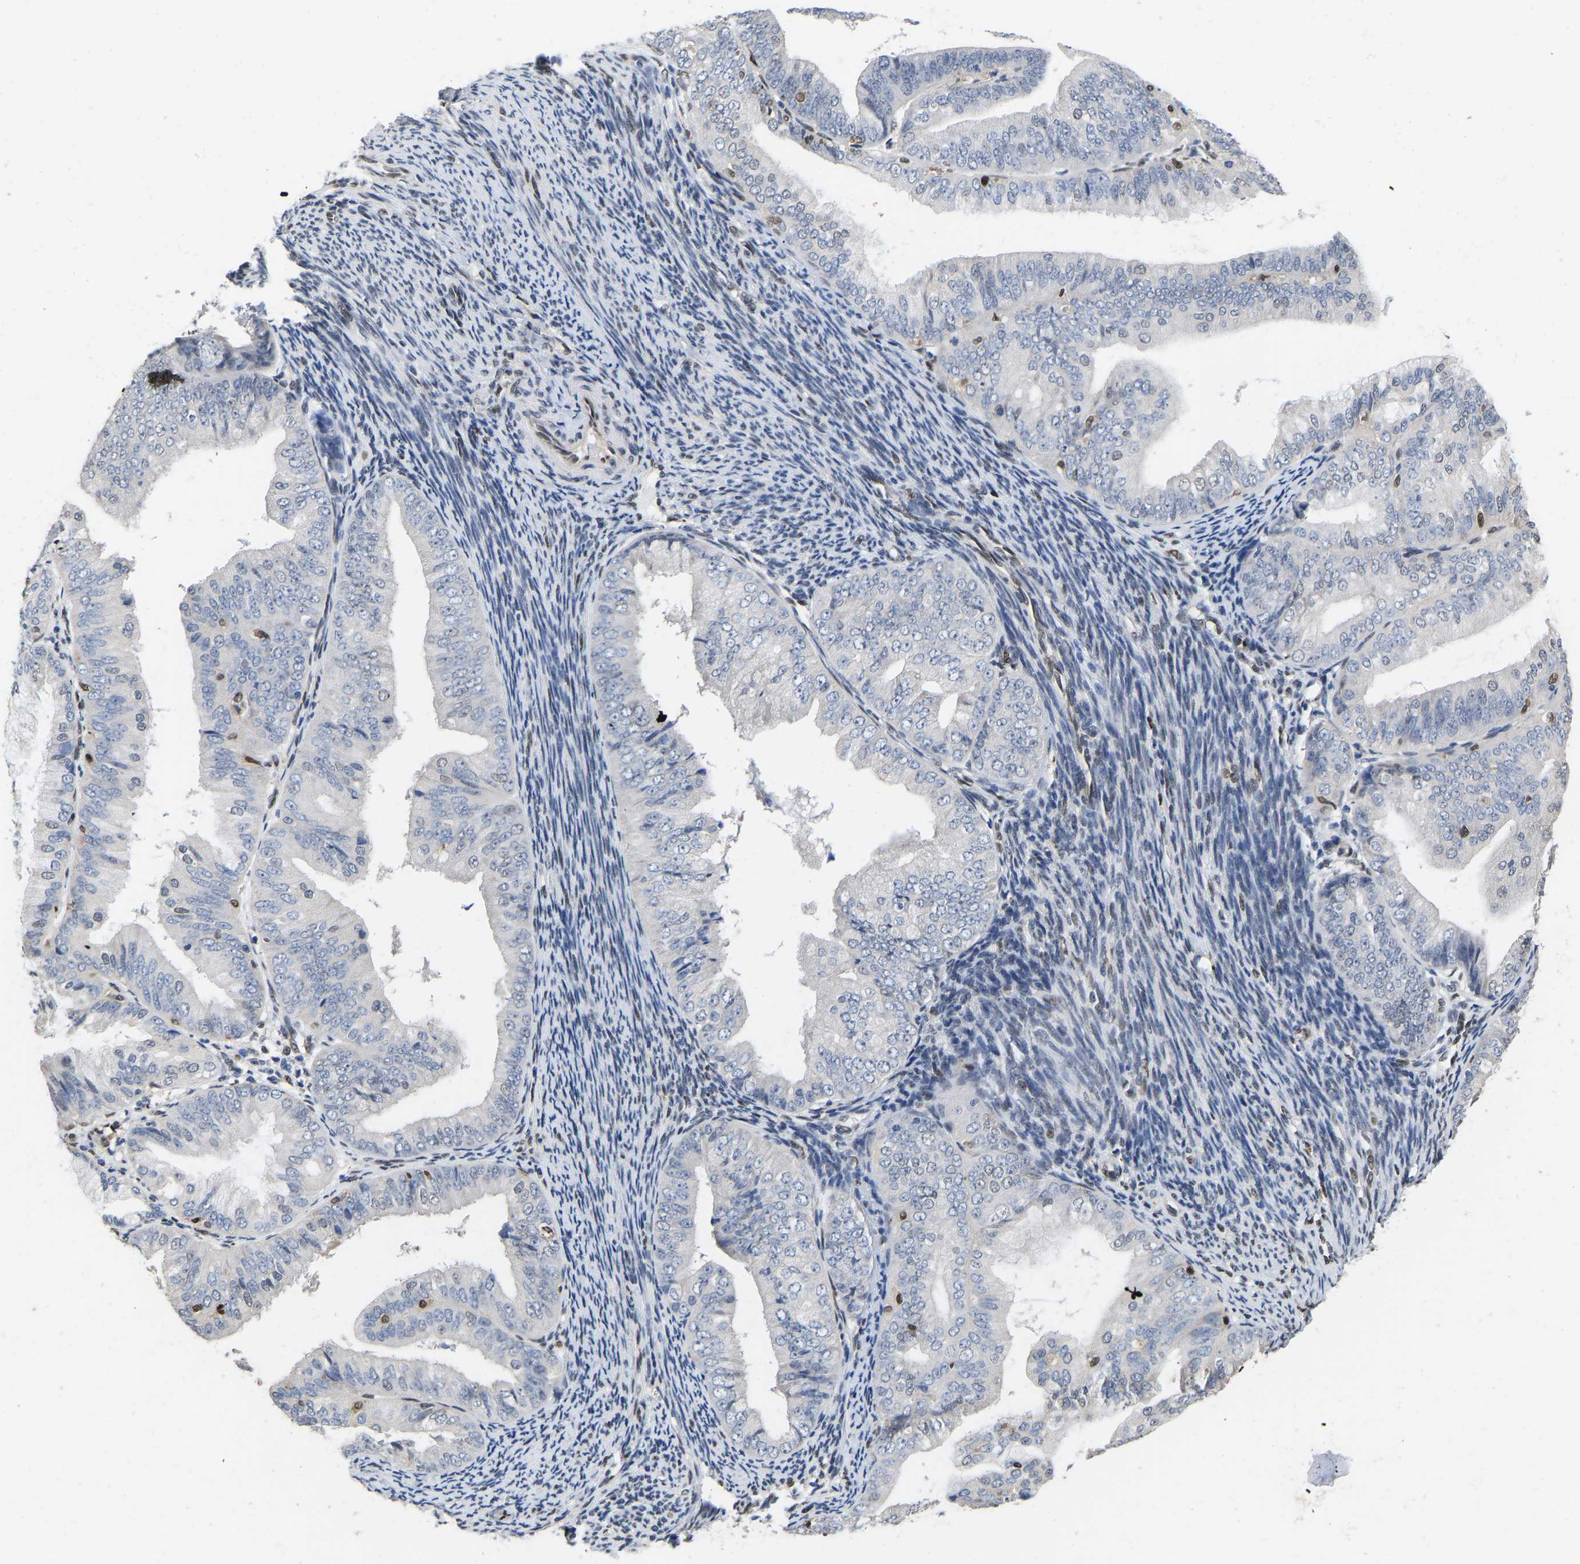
{"staining": {"intensity": "negative", "quantity": "none", "location": "none"}, "tissue": "endometrial cancer", "cell_type": "Tumor cells", "image_type": "cancer", "snomed": [{"axis": "morphology", "description": "Adenocarcinoma, NOS"}, {"axis": "topography", "description": "Endometrium"}], "caption": "DAB (3,3'-diaminobenzidine) immunohistochemical staining of endometrial adenocarcinoma demonstrates no significant positivity in tumor cells. (DAB (3,3'-diaminobenzidine) immunohistochemistry (IHC), high magnification).", "gene": "QKI", "patient": {"sex": "female", "age": 63}}